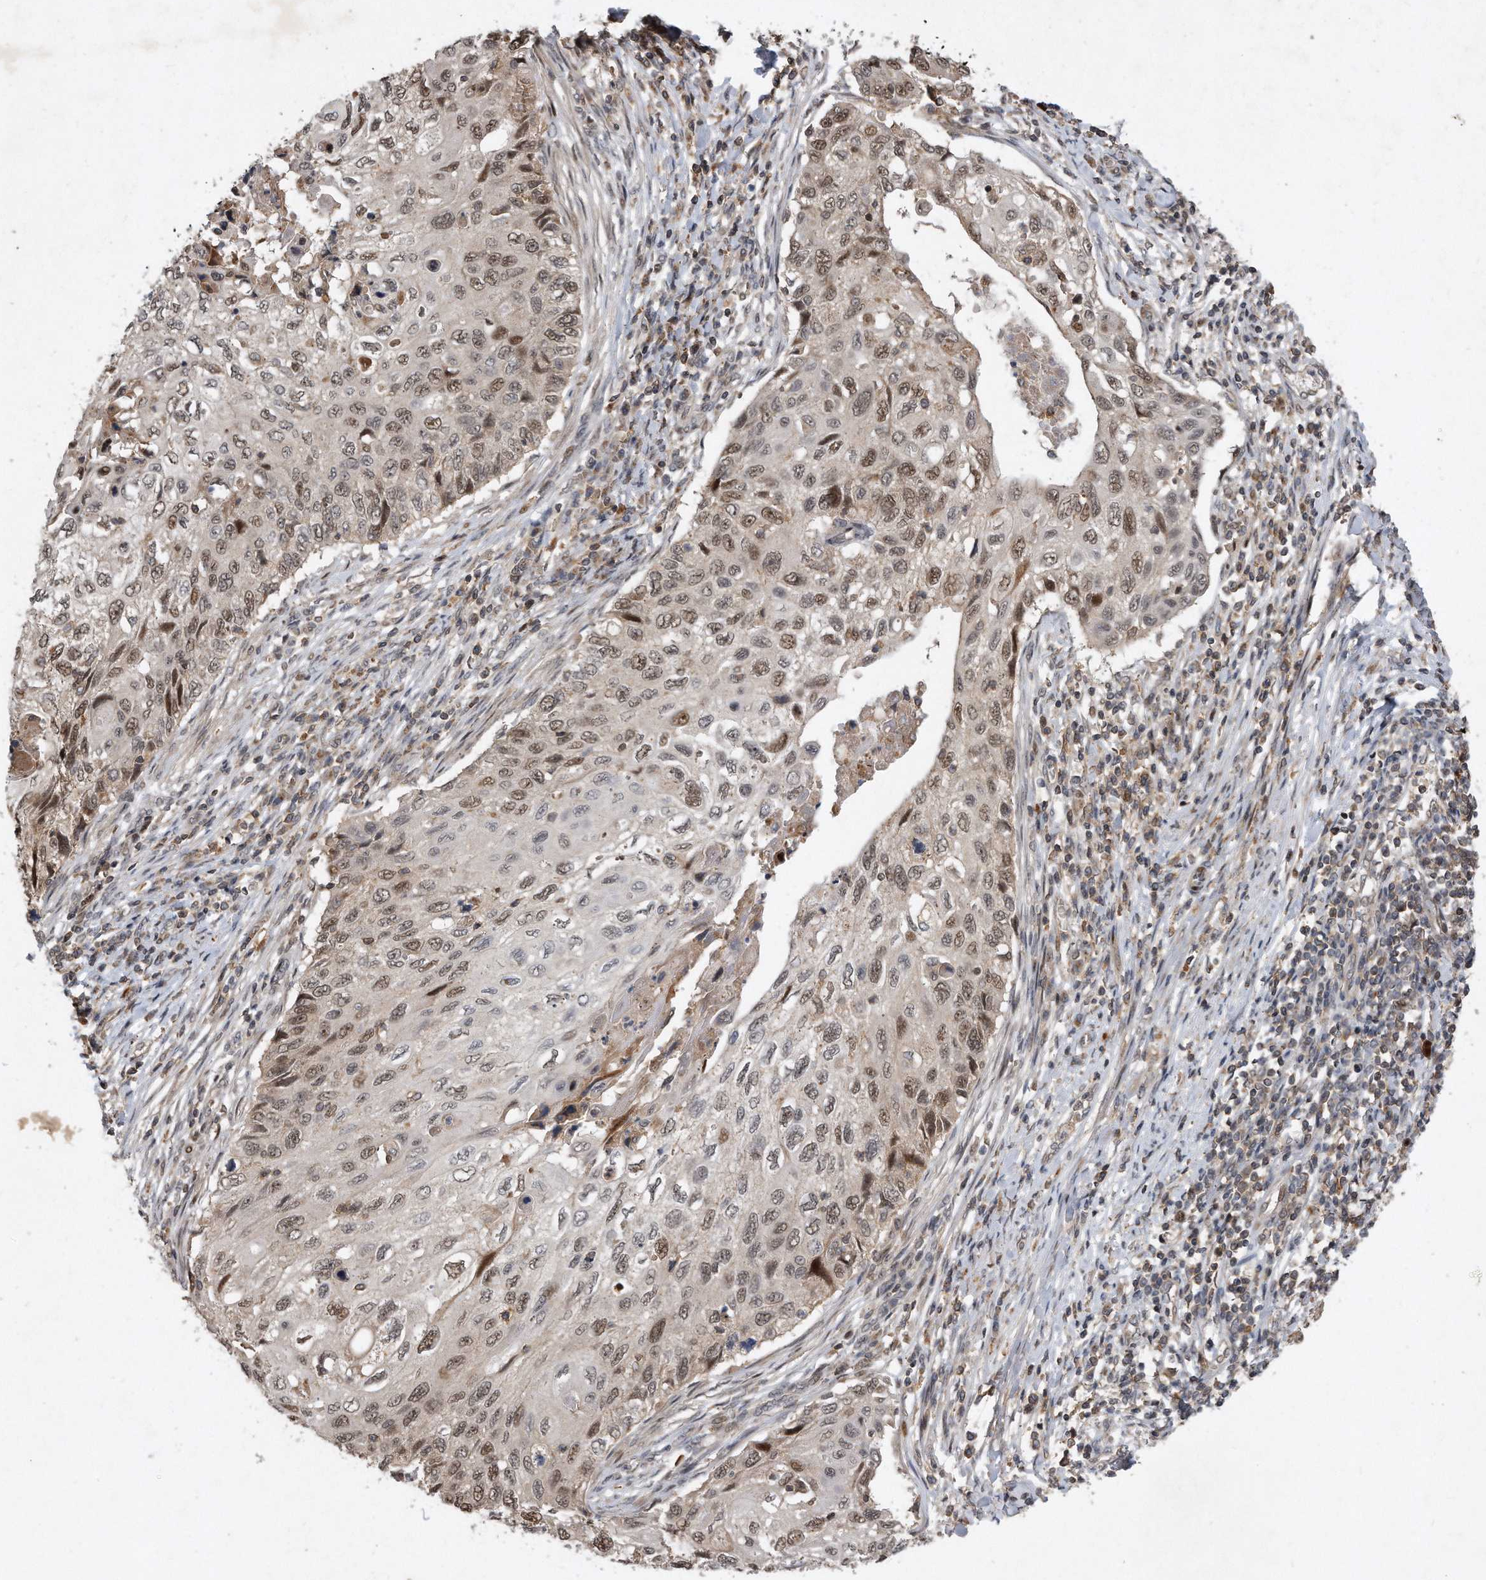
{"staining": {"intensity": "moderate", "quantity": ">75%", "location": "nuclear"}, "tissue": "cervical cancer", "cell_type": "Tumor cells", "image_type": "cancer", "snomed": [{"axis": "morphology", "description": "Squamous cell carcinoma, NOS"}, {"axis": "topography", "description": "Cervix"}], "caption": "Immunohistochemical staining of human cervical squamous cell carcinoma demonstrates medium levels of moderate nuclear protein positivity in about >75% of tumor cells.", "gene": "PGBD2", "patient": {"sex": "female", "age": 70}}